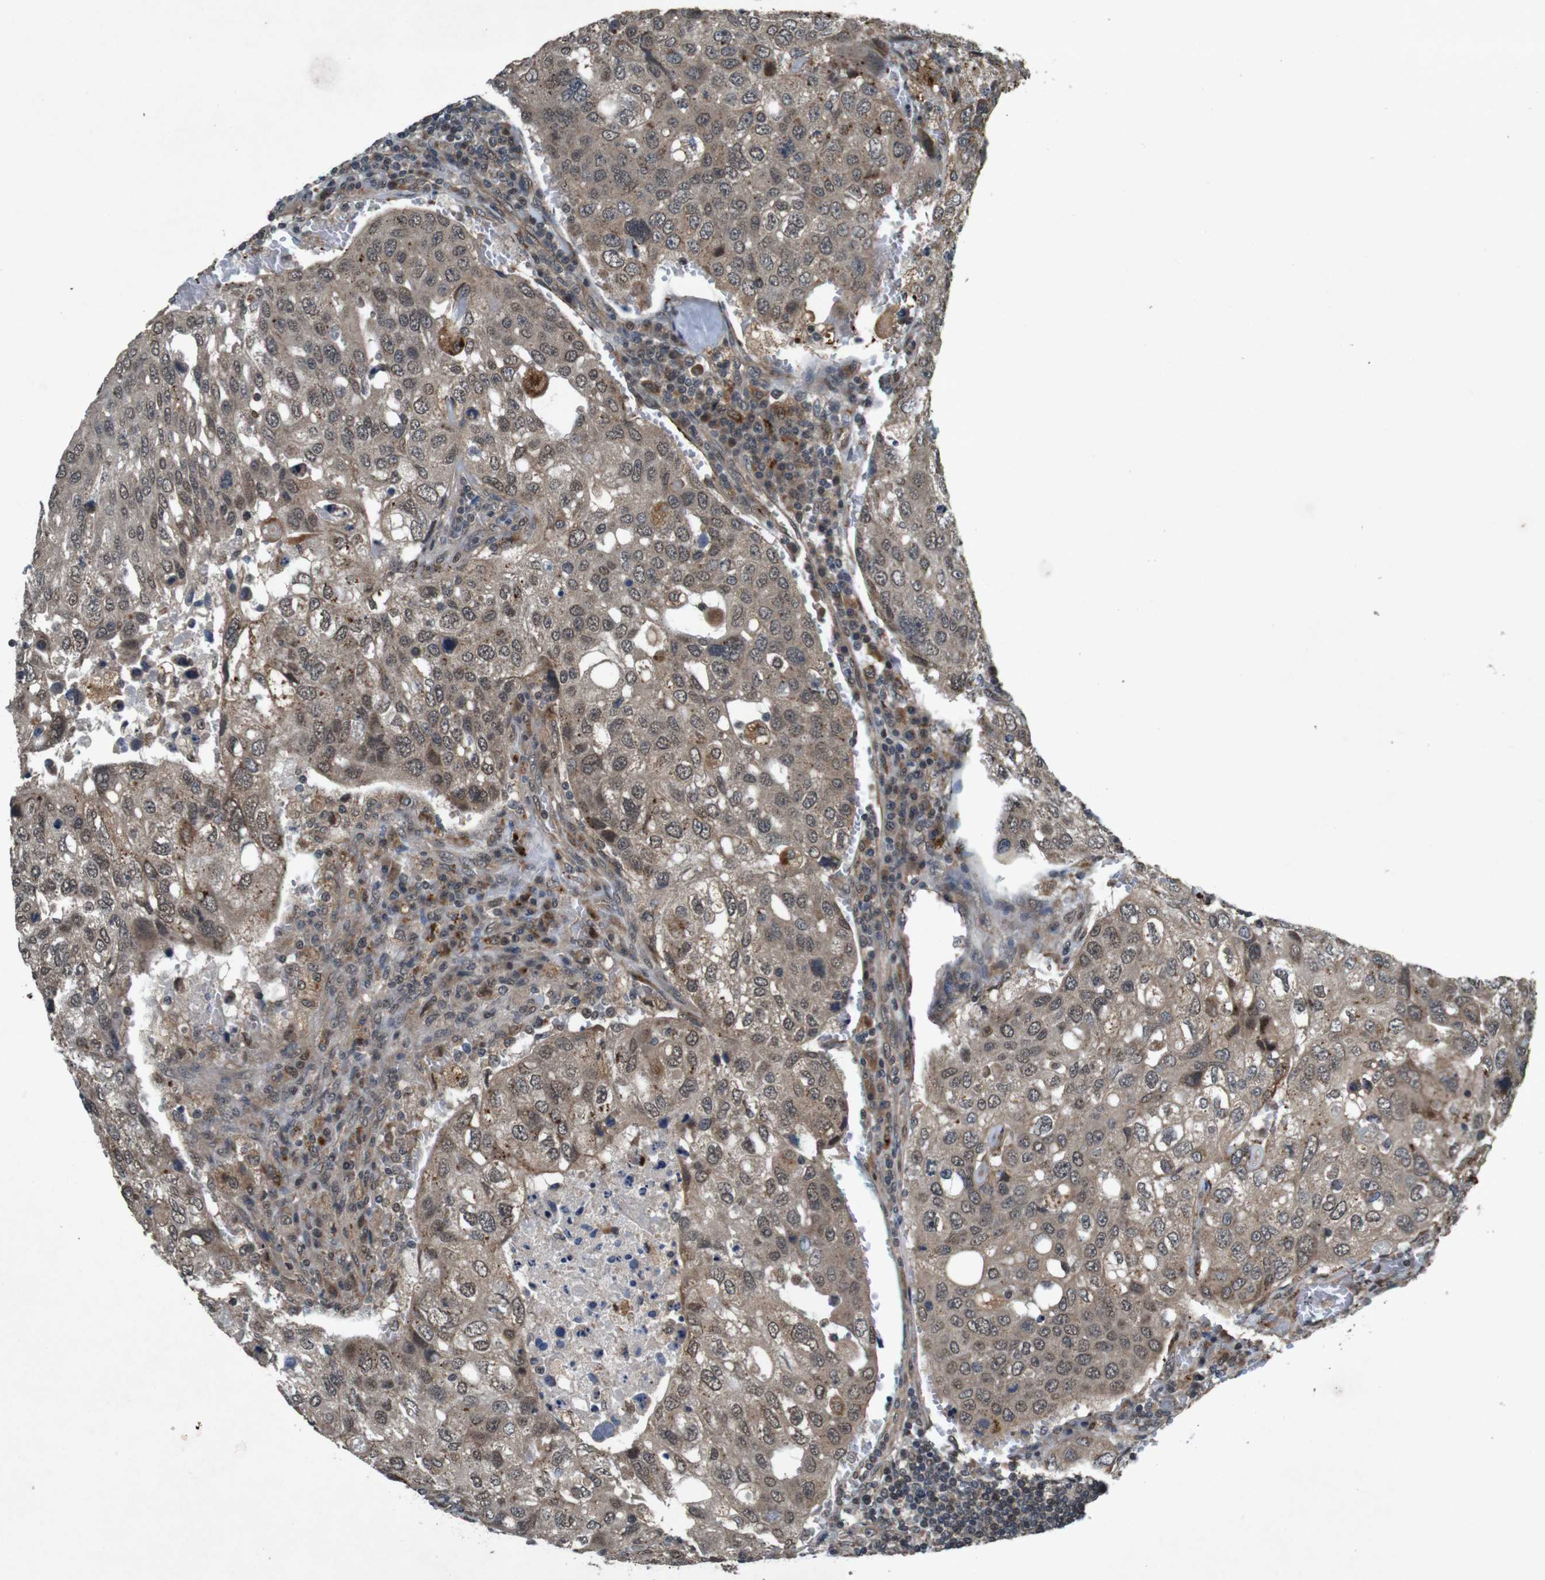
{"staining": {"intensity": "moderate", "quantity": ">75%", "location": "cytoplasmic/membranous,nuclear"}, "tissue": "urothelial cancer", "cell_type": "Tumor cells", "image_type": "cancer", "snomed": [{"axis": "morphology", "description": "Urothelial carcinoma, High grade"}, {"axis": "topography", "description": "Lymph node"}, {"axis": "topography", "description": "Urinary bladder"}], "caption": "Urothelial cancer stained with DAB (3,3'-diaminobenzidine) immunohistochemistry (IHC) demonstrates medium levels of moderate cytoplasmic/membranous and nuclear staining in about >75% of tumor cells.", "gene": "SOCS1", "patient": {"sex": "male", "age": 51}}